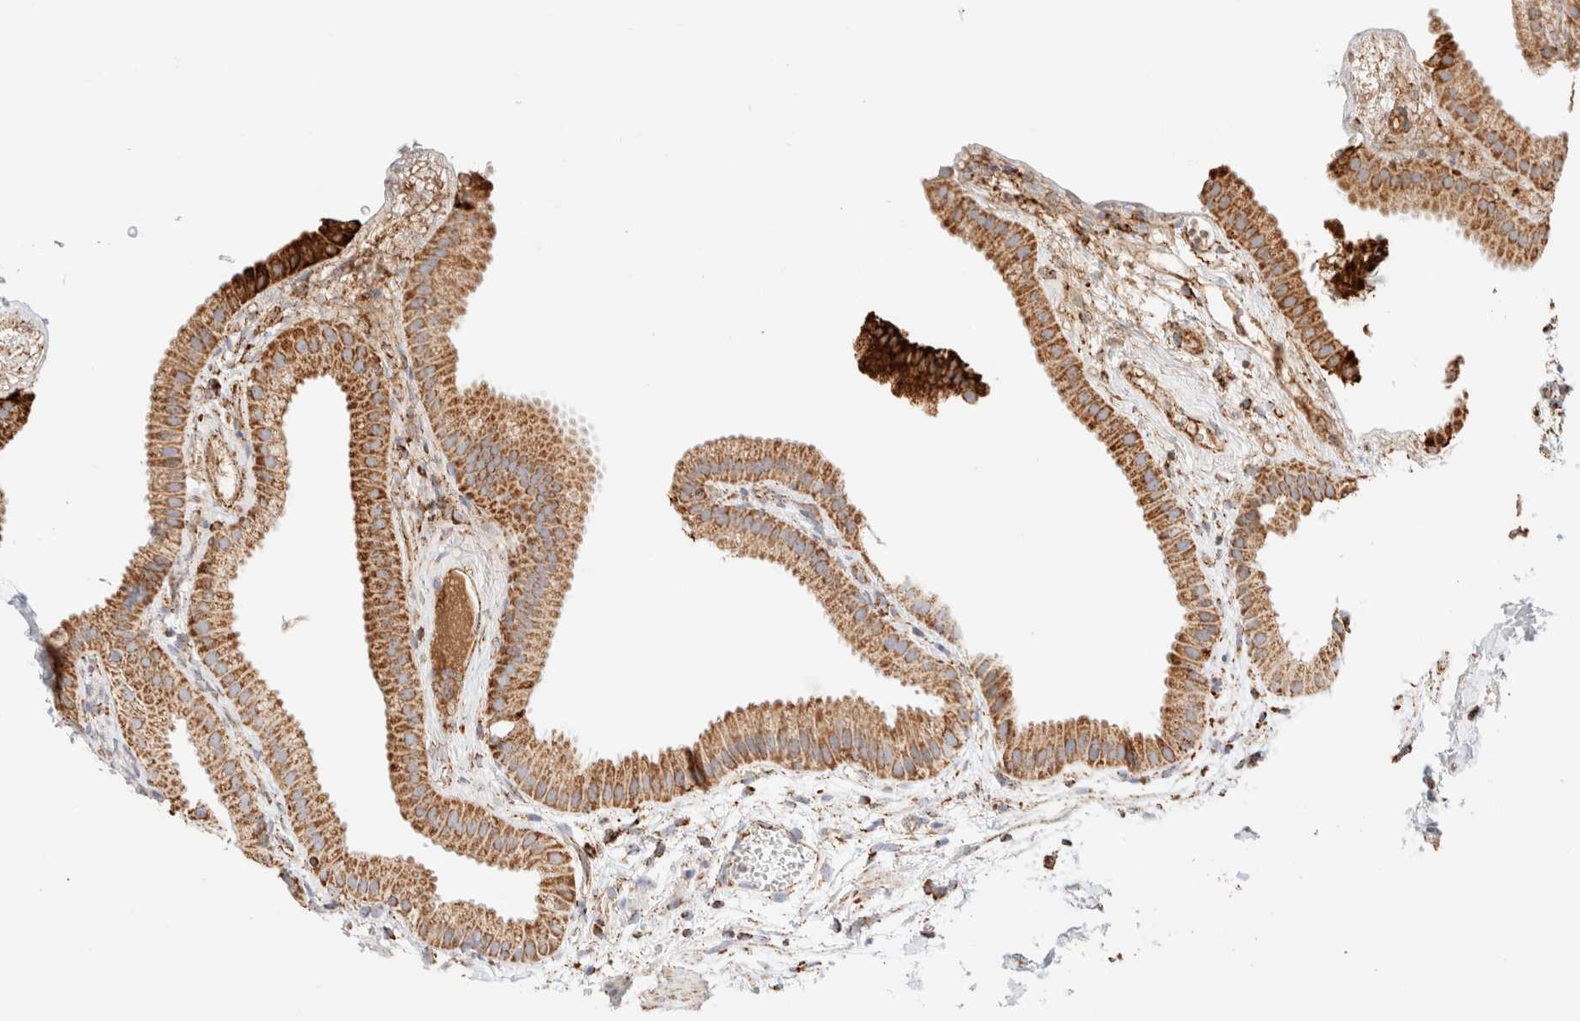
{"staining": {"intensity": "strong", "quantity": ">75%", "location": "cytoplasmic/membranous"}, "tissue": "gallbladder", "cell_type": "Glandular cells", "image_type": "normal", "snomed": [{"axis": "morphology", "description": "Normal tissue, NOS"}, {"axis": "topography", "description": "Gallbladder"}], "caption": "A photomicrograph of human gallbladder stained for a protein exhibits strong cytoplasmic/membranous brown staining in glandular cells.", "gene": "PHB2", "patient": {"sex": "female", "age": 64}}